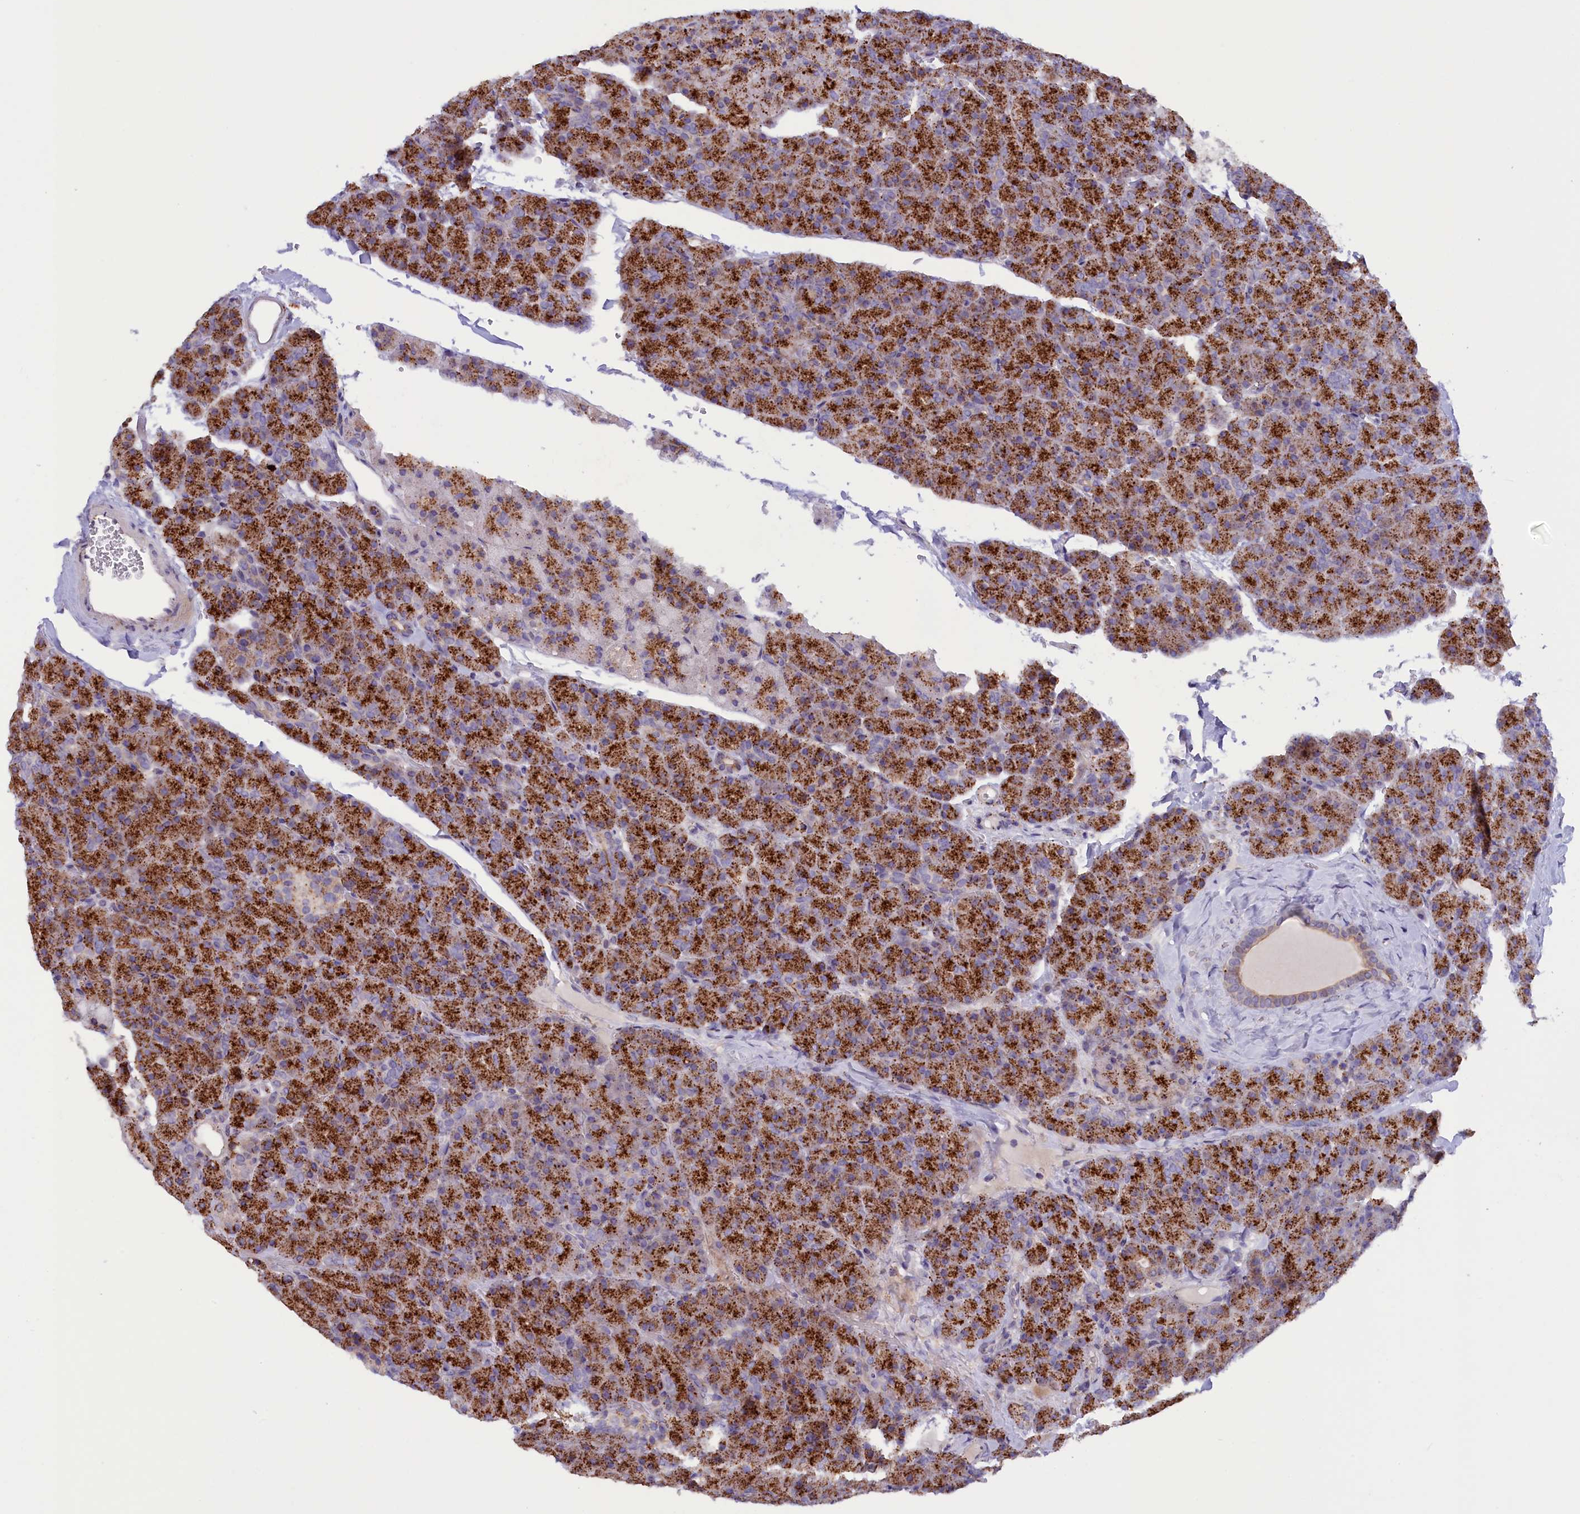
{"staining": {"intensity": "strong", "quantity": ">75%", "location": "cytoplasmic/membranous"}, "tissue": "pancreas", "cell_type": "Exocrine glandular cells", "image_type": "normal", "snomed": [{"axis": "morphology", "description": "Normal tissue, NOS"}, {"axis": "topography", "description": "Pancreas"}], "caption": "Immunohistochemistry staining of benign pancreas, which exhibits high levels of strong cytoplasmic/membranous positivity in about >75% of exocrine glandular cells indicating strong cytoplasmic/membranous protein staining. The staining was performed using DAB (brown) for protein detection and nuclei were counterstained in hematoxylin (blue).", "gene": "HYKK", "patient": {"sex": "male", "age": 36}}